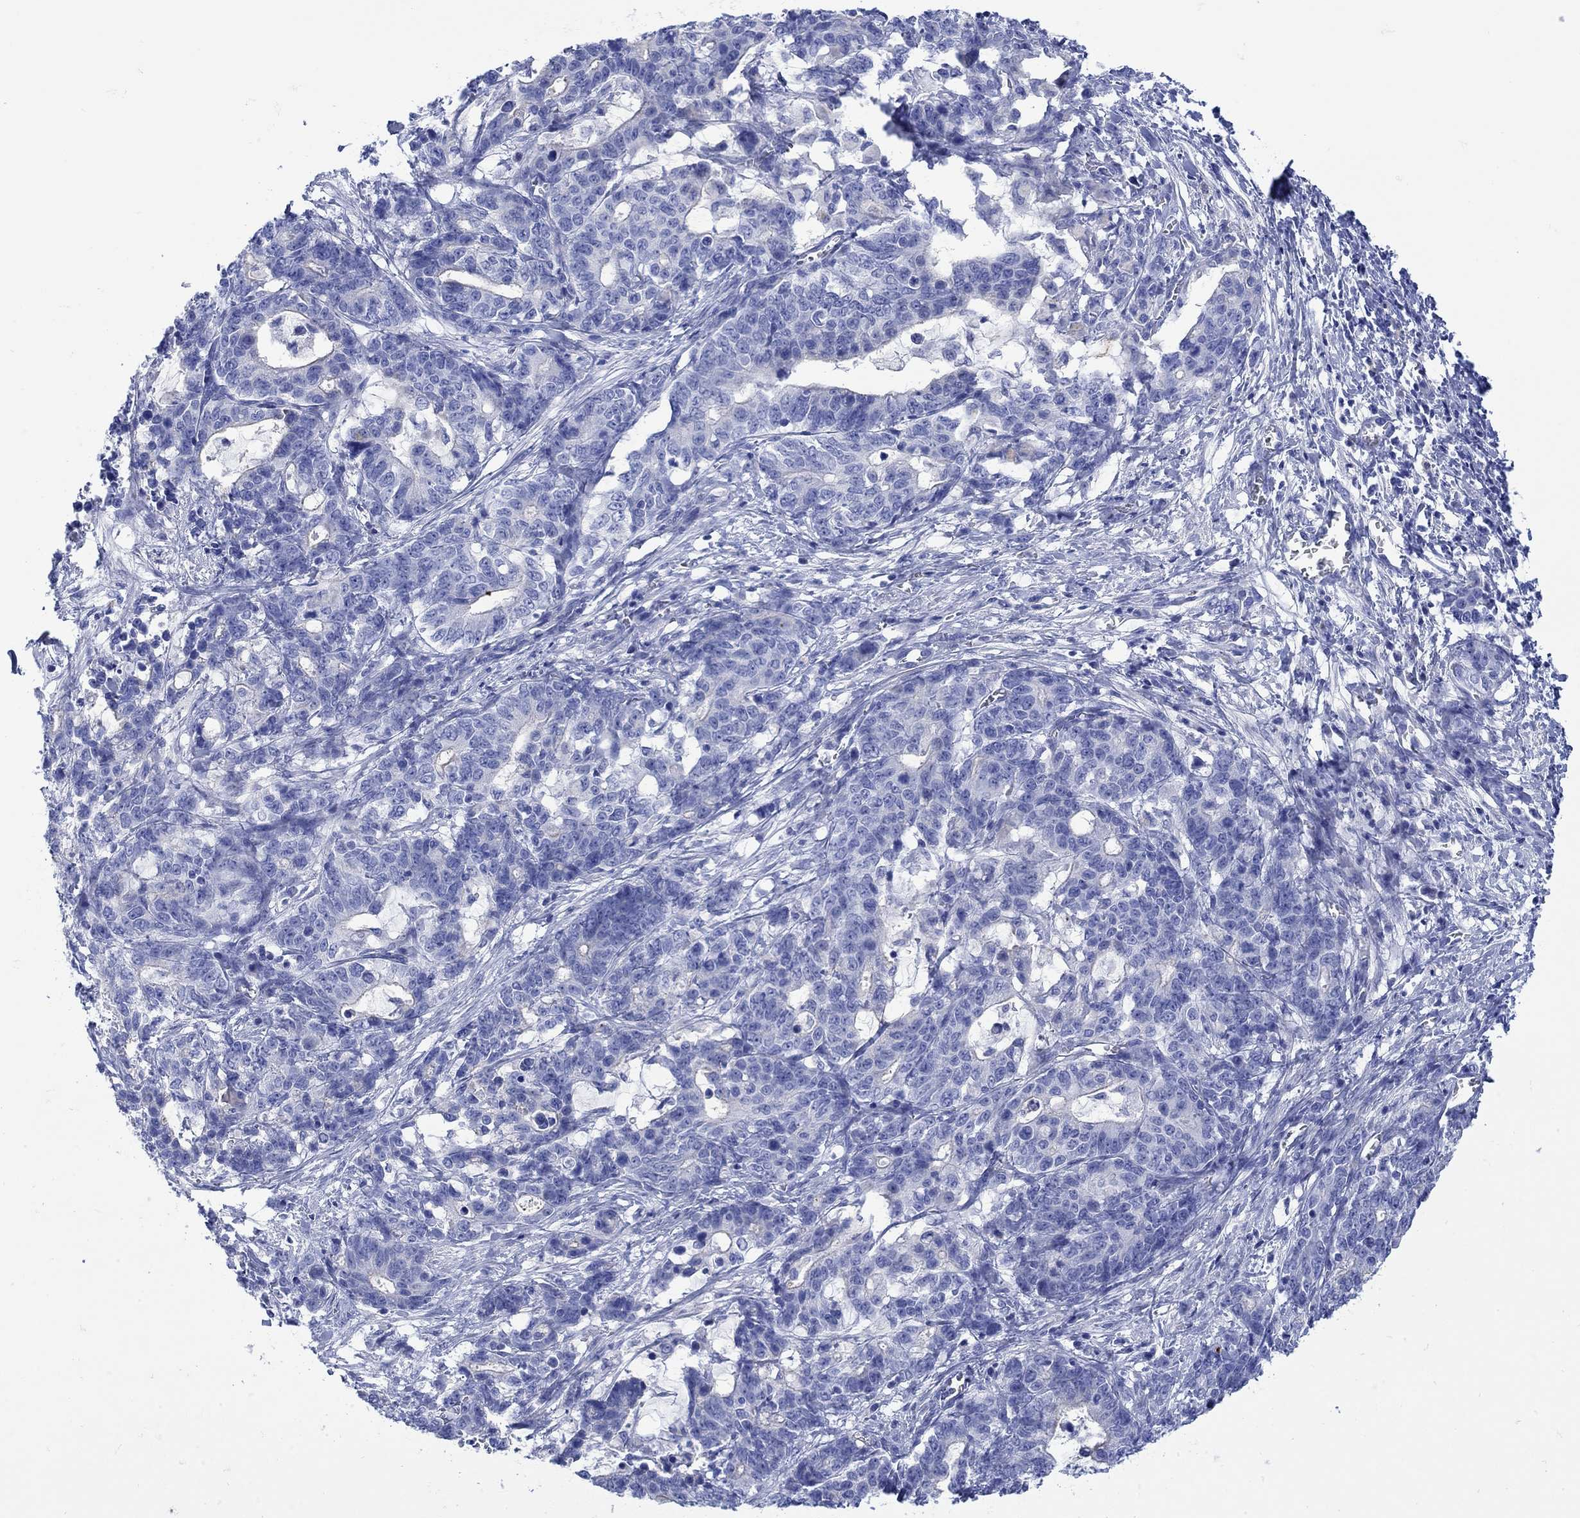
{"staining": {"intensity": "negative", "quantity": "none", "location": "none"}, "tissue": "stomach cancer", "cell_type": "Tumor cells", "image_type": "cancer", "snomed": [{"axis": "morphology", "description": "Normal tissue, NOS"}, {"axis": "morphology", "description": "Adenocarcinoma, NOS"}, {"axis": "topography", "description": "Stomach"}], "caption": "Stomach adenocarcinoma was stained to show a protein in brown. There is no significant positivity in tumor cells.", "gene": "ANKMY1", "patient": {"sex": "female", "age": 64}}